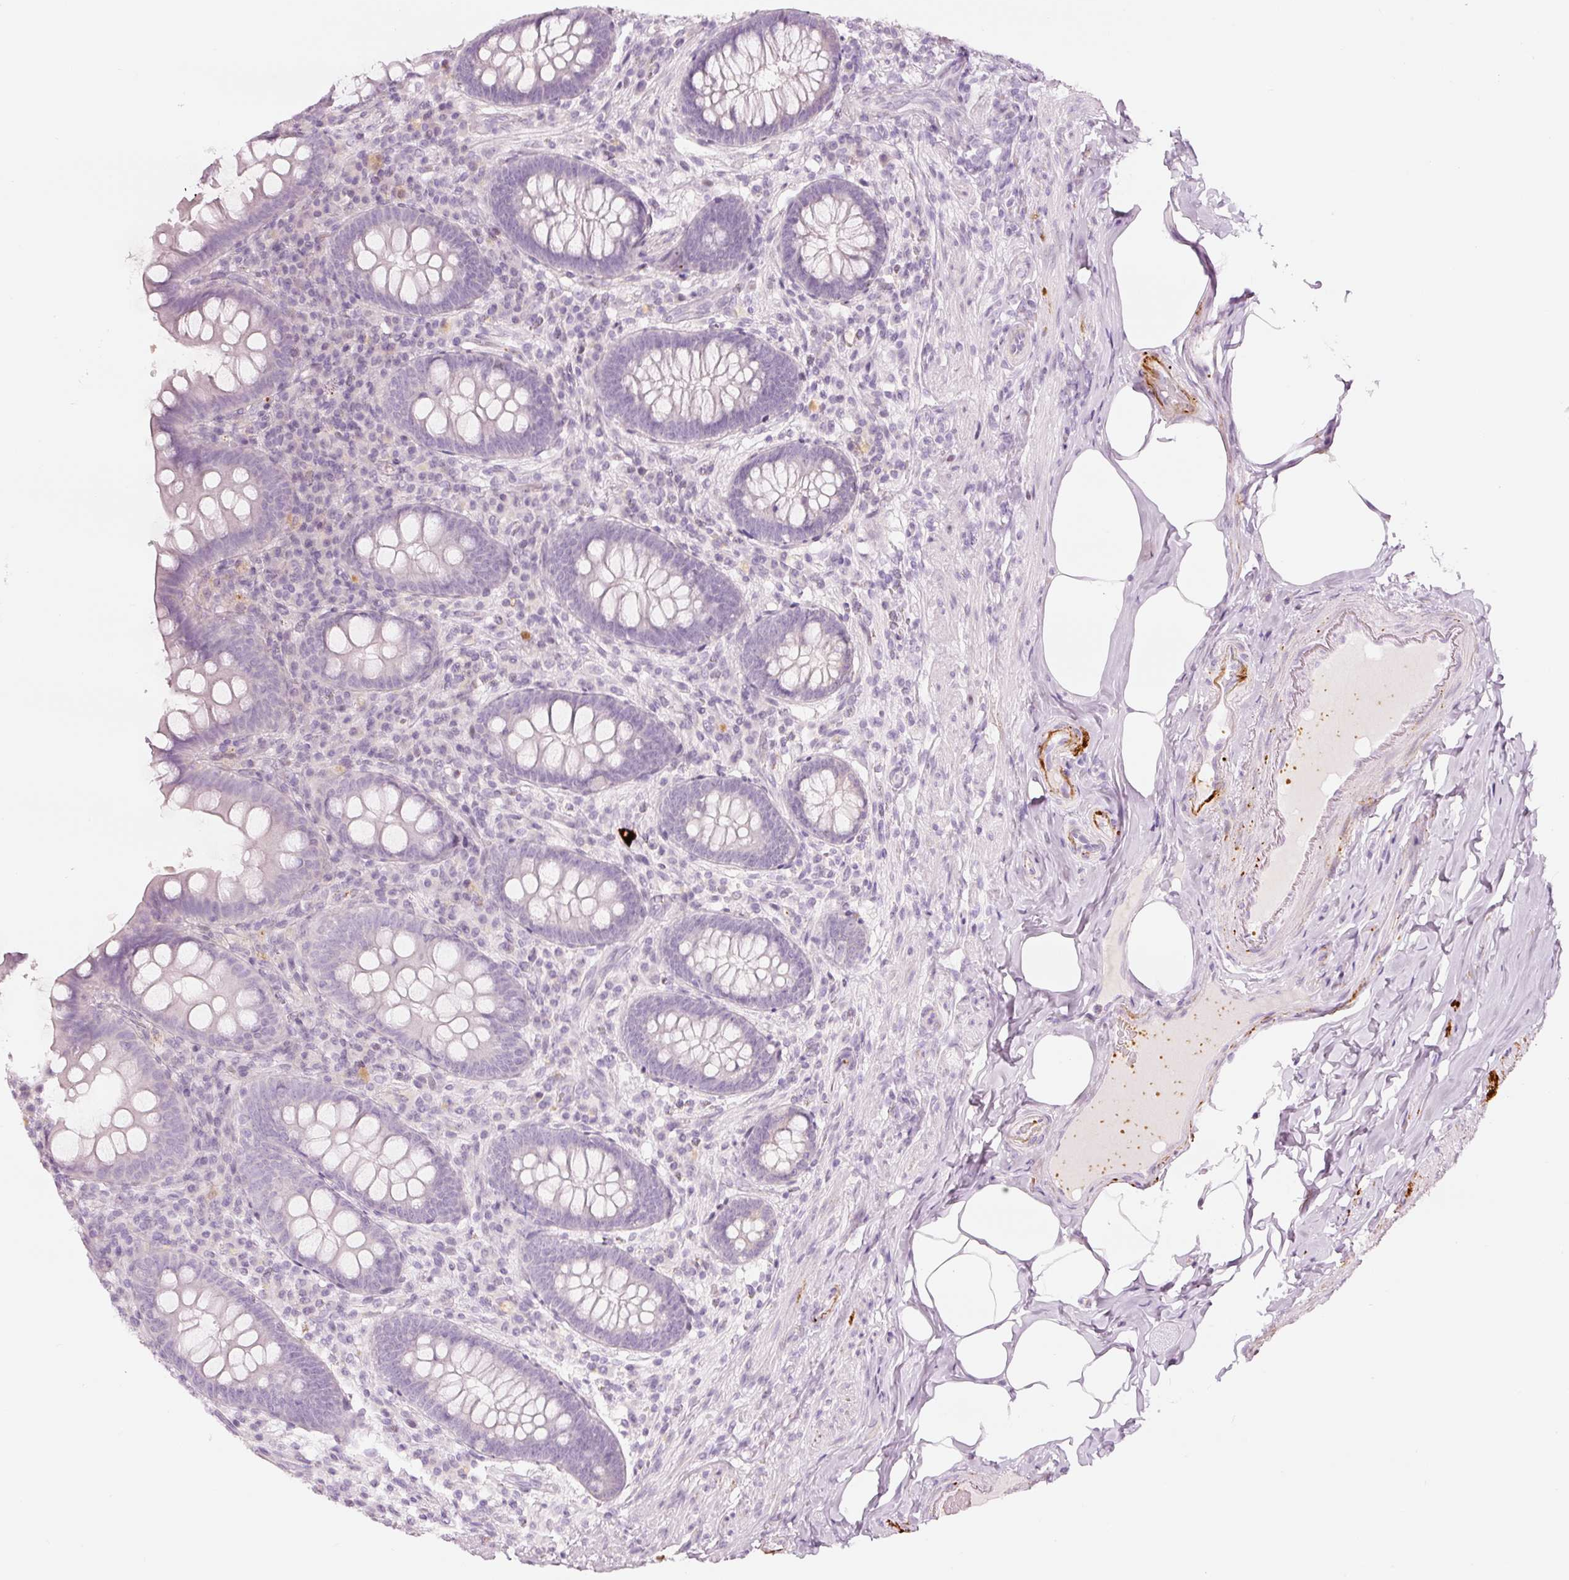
{"staining": {"intensity": "negative", "quantity": "none", "location": "none"}, "tissue": "appendix", "cell_type": "Glandular cells", "image_type": "normal", "snomed": [{"axis": "morphology", "description": "Normal tissue, NOS"}, {"axis": "topography", "description": "Appendix"}], "caption": "Immunohistochemistry (IHC) micrograph of benign appendix stained for a protein (brown), which reveals no staining in glandular cells.", "gene": "LECT2", "patient": {"sex": "male", "age": 71}}